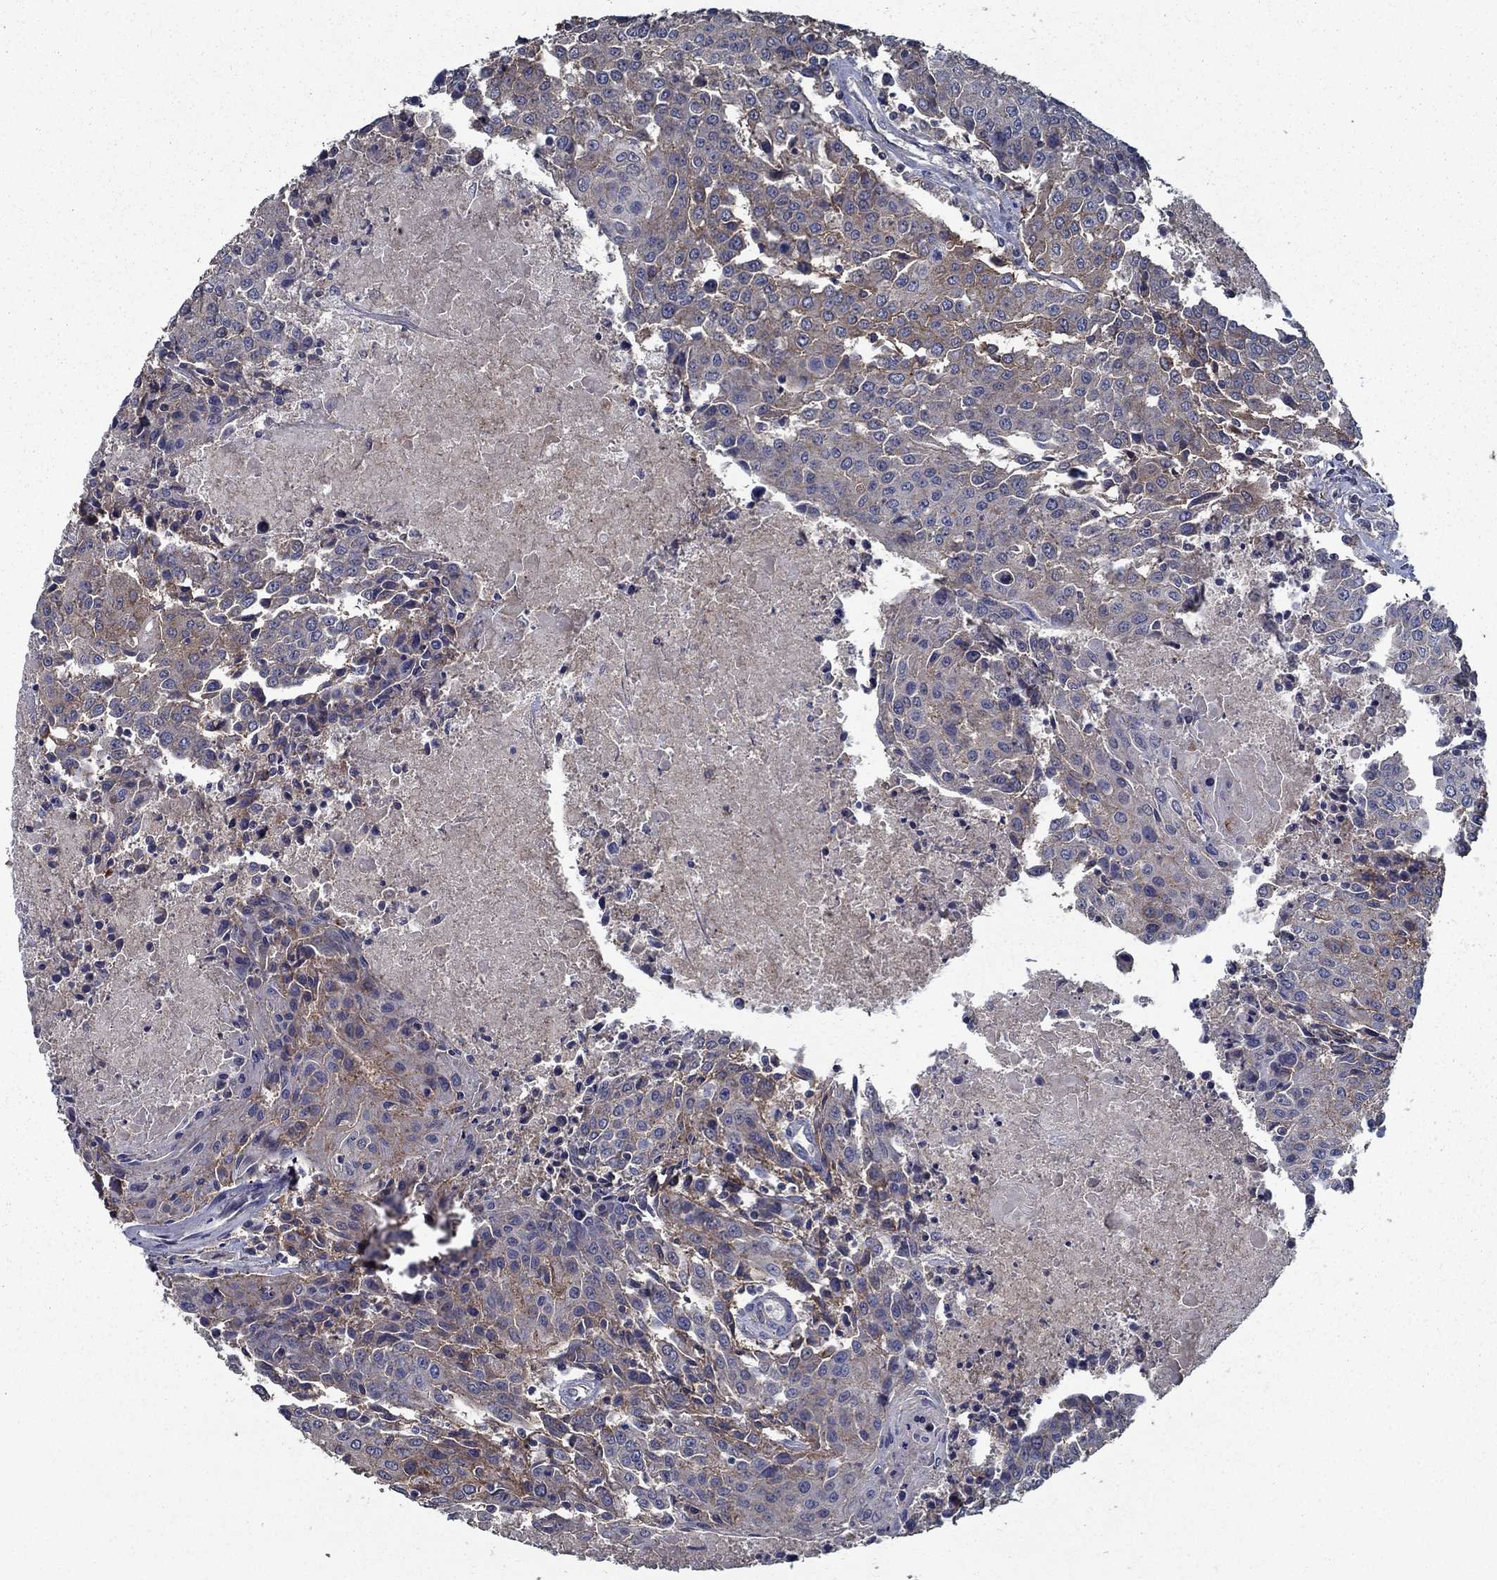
{"staining": {"intensity": "moderate", "quantity": "<25%", "location": "cytoplasmic/membranous"}, "tissue": "urothelial cancer", "cell_type": "Tumor cells", "image_type": "cancer", "snomed": [{"axis": "morphology", "description": "Urothelial carcinoma, High grade"}, {"axis": "topography", "description": "Urinary bladder"}], "caption": "Immunohistochemistry (IHC) photomicrograph of urothelial cancer stained for a protein (brown), which displays low levels of moderate cytoplasmic/membranous staining in about <25% of tumor cells.", "gene": "SLC44A1", "patient": {"sex": "female", "age": 85}}